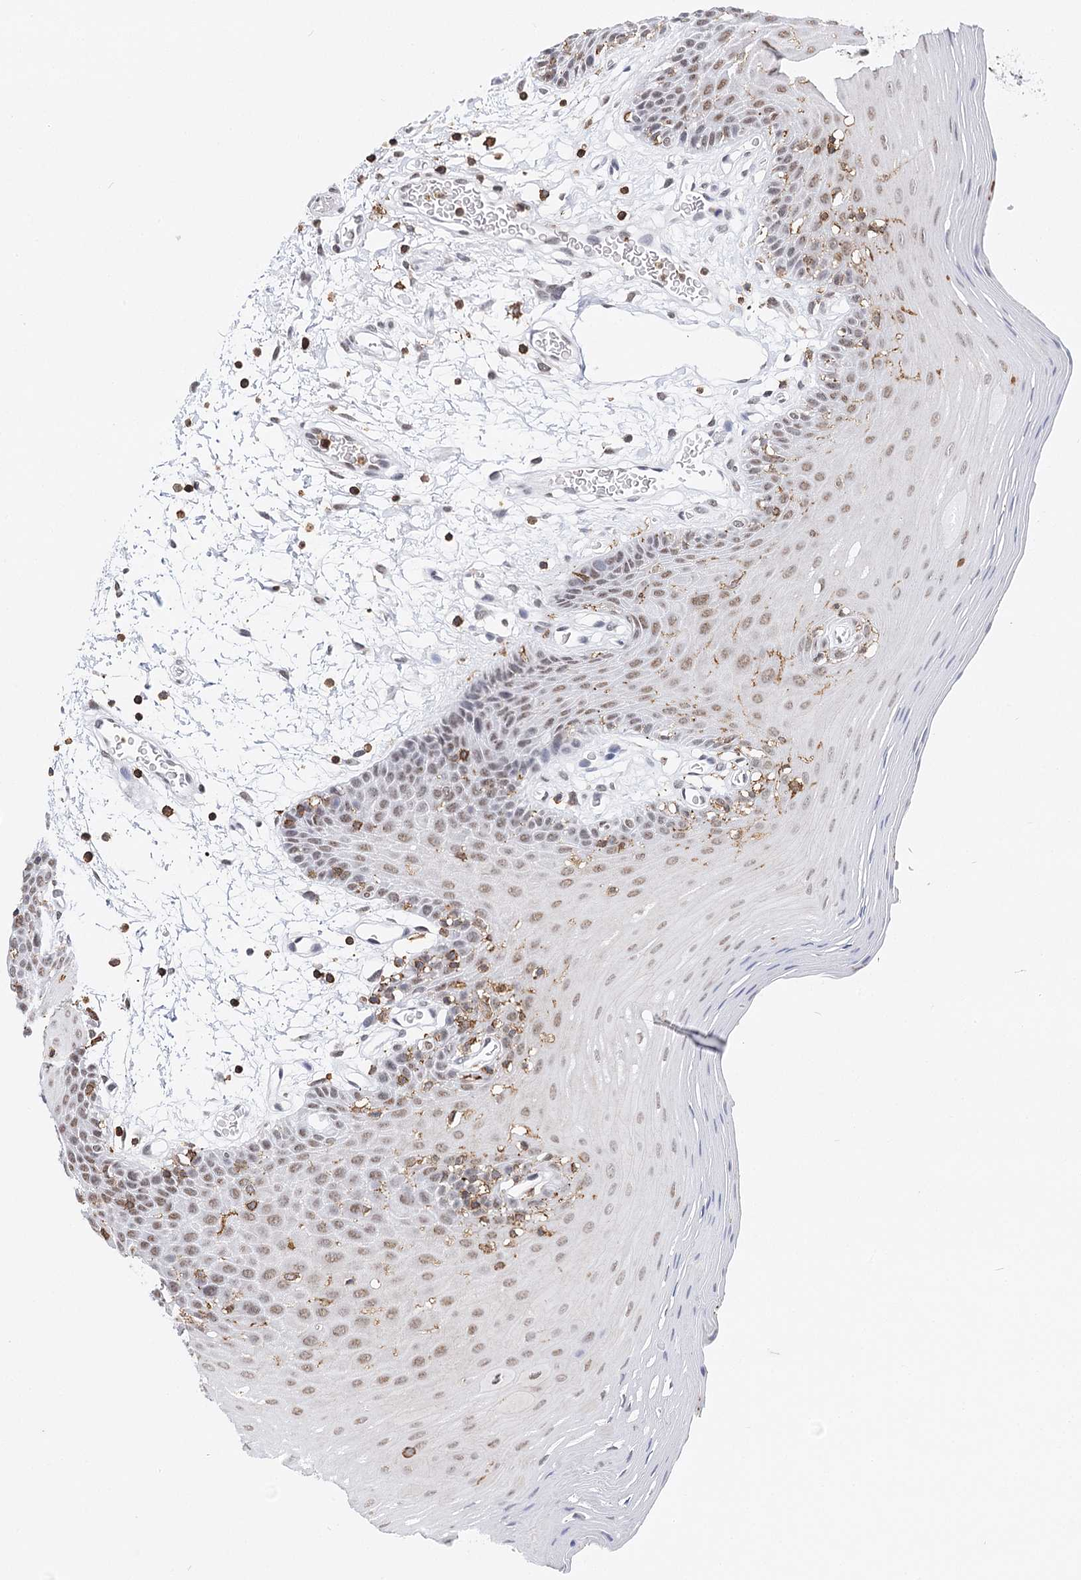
{"staining": {"intensity": "weak", "quantity": "25%-75%", "location": "nuclear"}, "tissue": "oral mucosa", "cell_type": "Squamous epithelial cells", "image_type": "normal", "snomed": [{"axis": "morphology", "description": "Normal tissue, NOS"}, {"axis": "topography", "description": "Skeletal muscle"}, {"axis": "topography", "description": "Oral tissue"}, {"axis": "topography", "description": "Salivary gland"}, {"axis": "topography", "description": "Peripheral nerve tissue"}], "caption": "This is a photomicrograph of immunohistochemistry (IHC) staining of benign oral mucosa, which shows weak positivity in the nuclear of squamous epithelial cells.", "gene": "BARD1", "patient": {"sex": "male", "age": 54}}